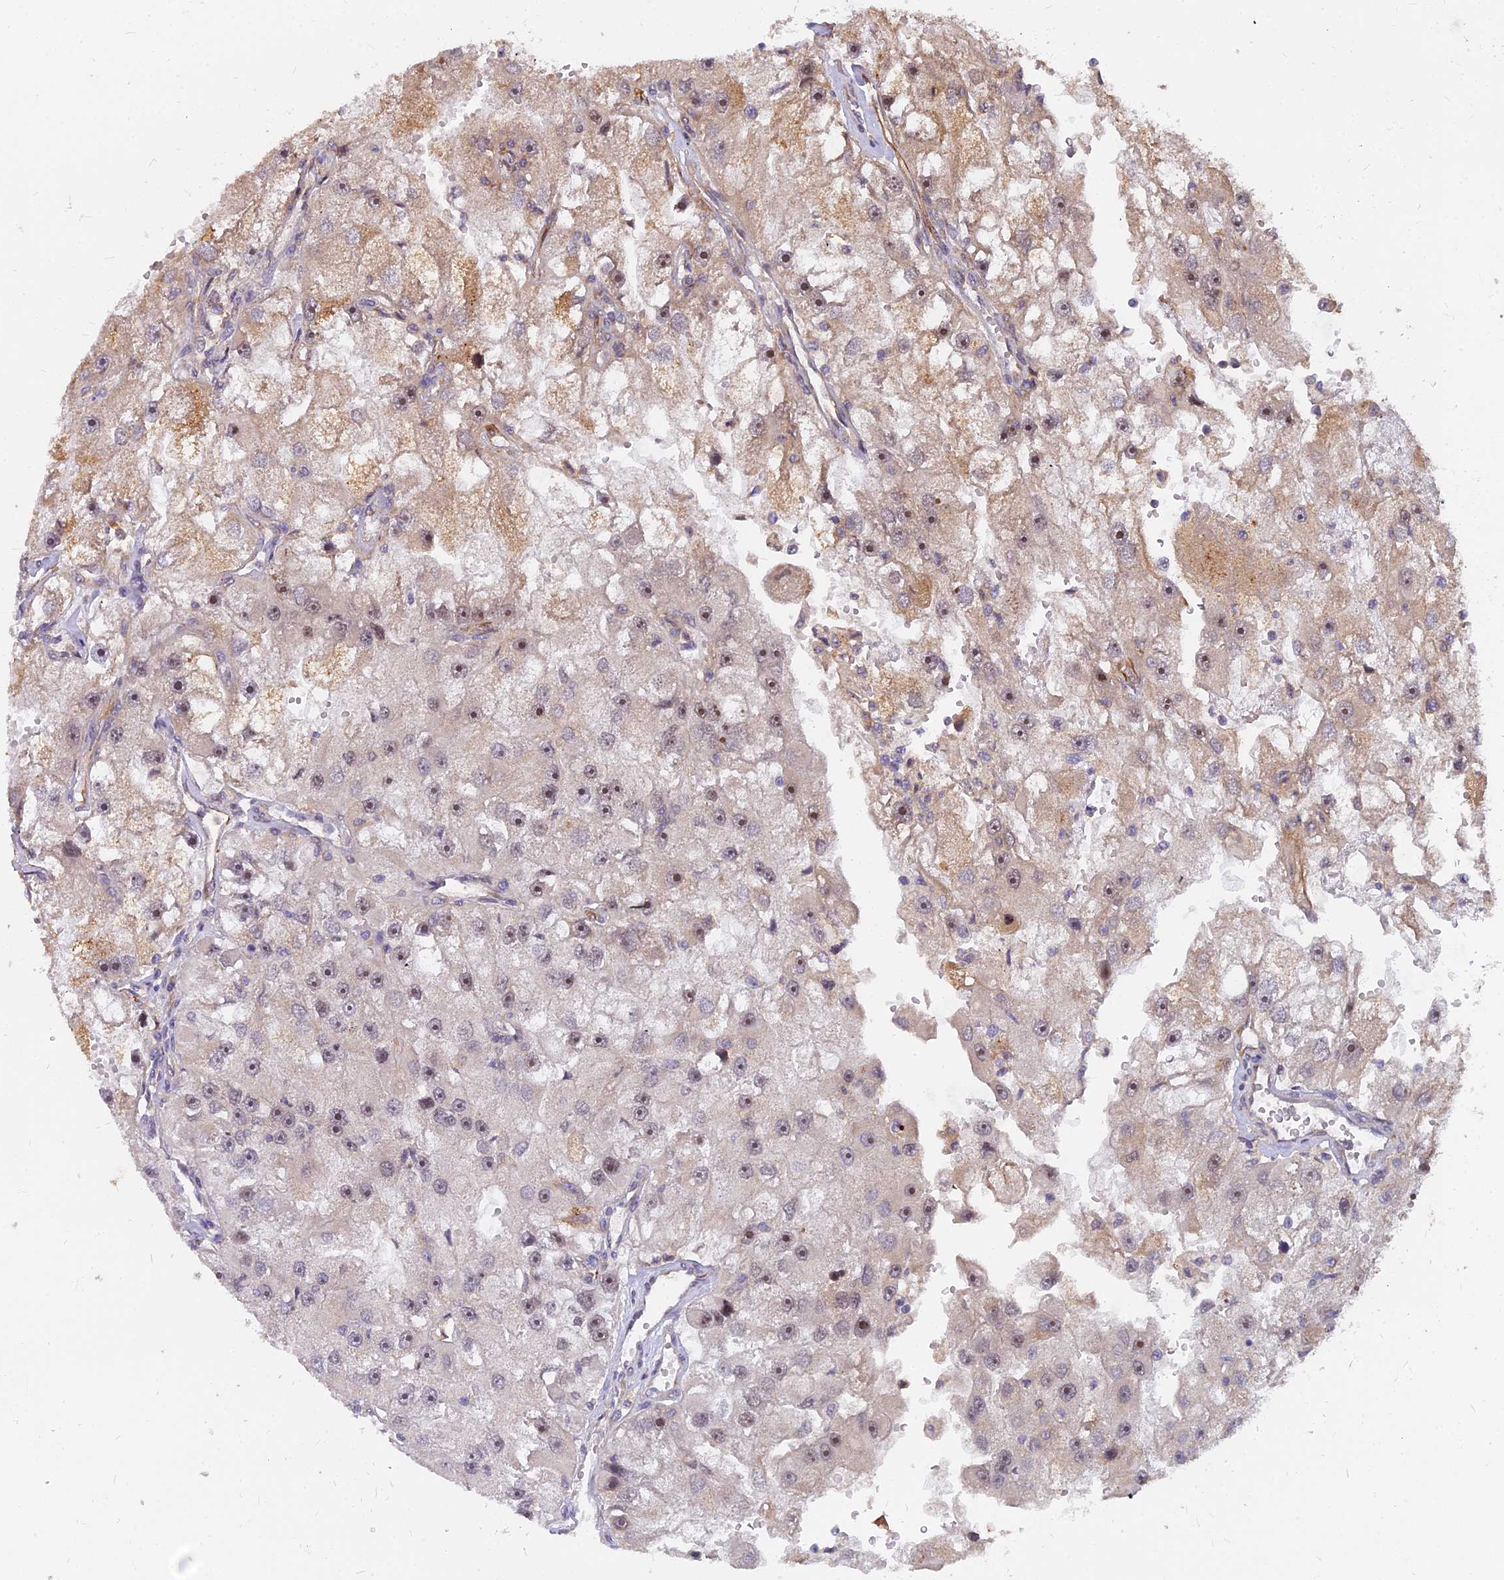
{"staining": {"intensity": "moderate", "quantity": "25%-75%", "location": "nuclear"}, "tissue": "renal cancer", "cell_type": "Tumor cells", "image_type": "cancer", "snomed": [{"axis": "morphology", "description": "Adenocarcinoma, NOS"}, {"axis": "topography", "description": "Kidney"}], "caption": "A brown stain highlights moderate nuclear expression of a protein in human adenocarcinoma (renal) tumor cells.", "gene": "TCEA3", "patient": {"sex": "male", "age": 63}}